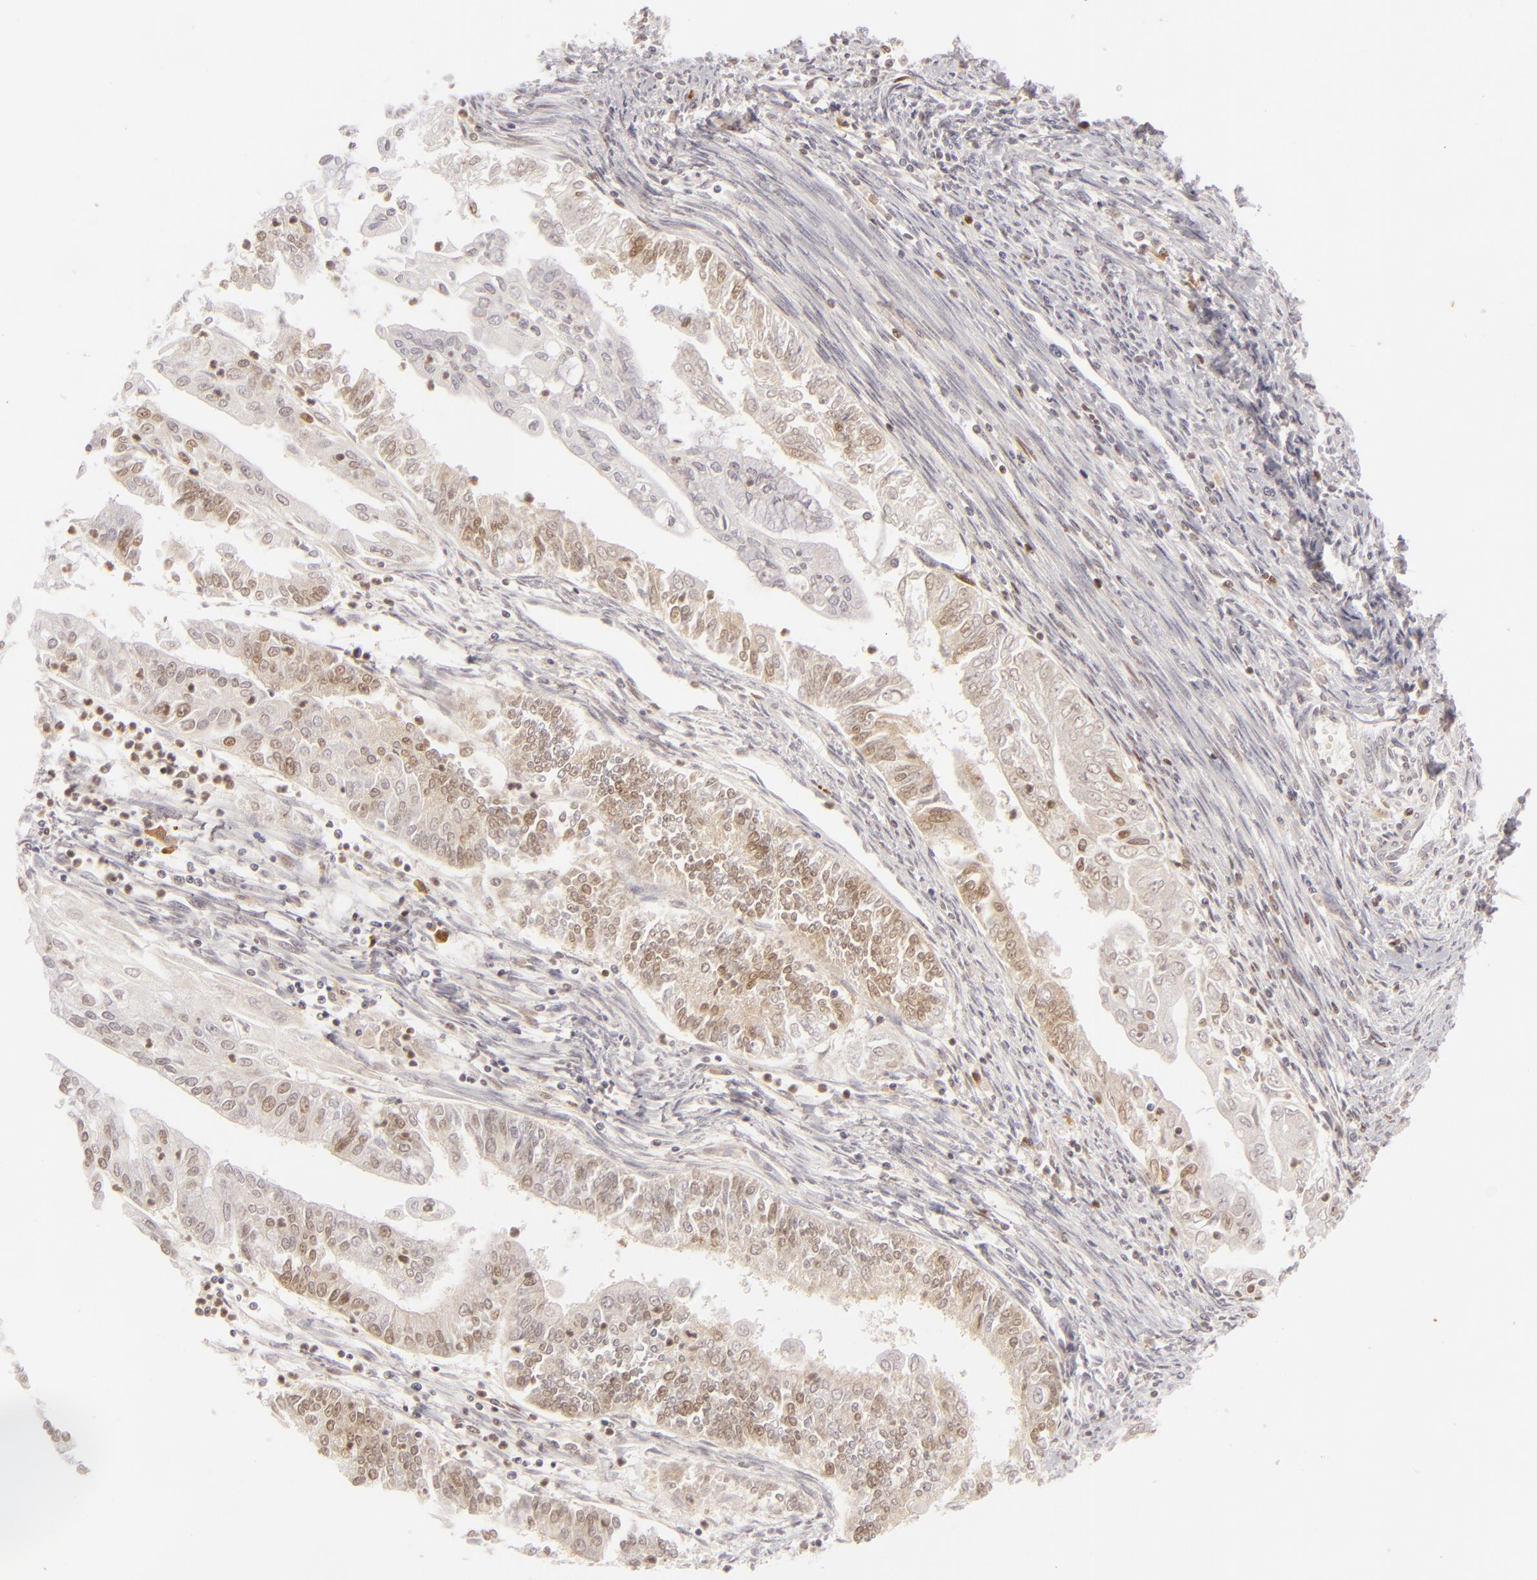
{"staining": {"intensity": "weak", "quantity": "25%-75%", "location": "nuclear"}, "tissue": "endometrial cancer", "cell_type": "Tumor cells", "image_type": "cancer", "snomed": [{"axis": "morphology", "description": "Adenocarcinoma, NOS"}, {"axis": "topography", "description": "Endometrium"}], "caption": "Immunohistochemical staining of endometrial cancer (adenocarcinoma) demonstrates low levels of weak nuclear expression in approximately 25%-75% of tumor cells. (brown staining indicates protein expression, while blue staining denotes nuclei).", "gene": "FEN1", "patient": {"sex": "female", "age": 75}}